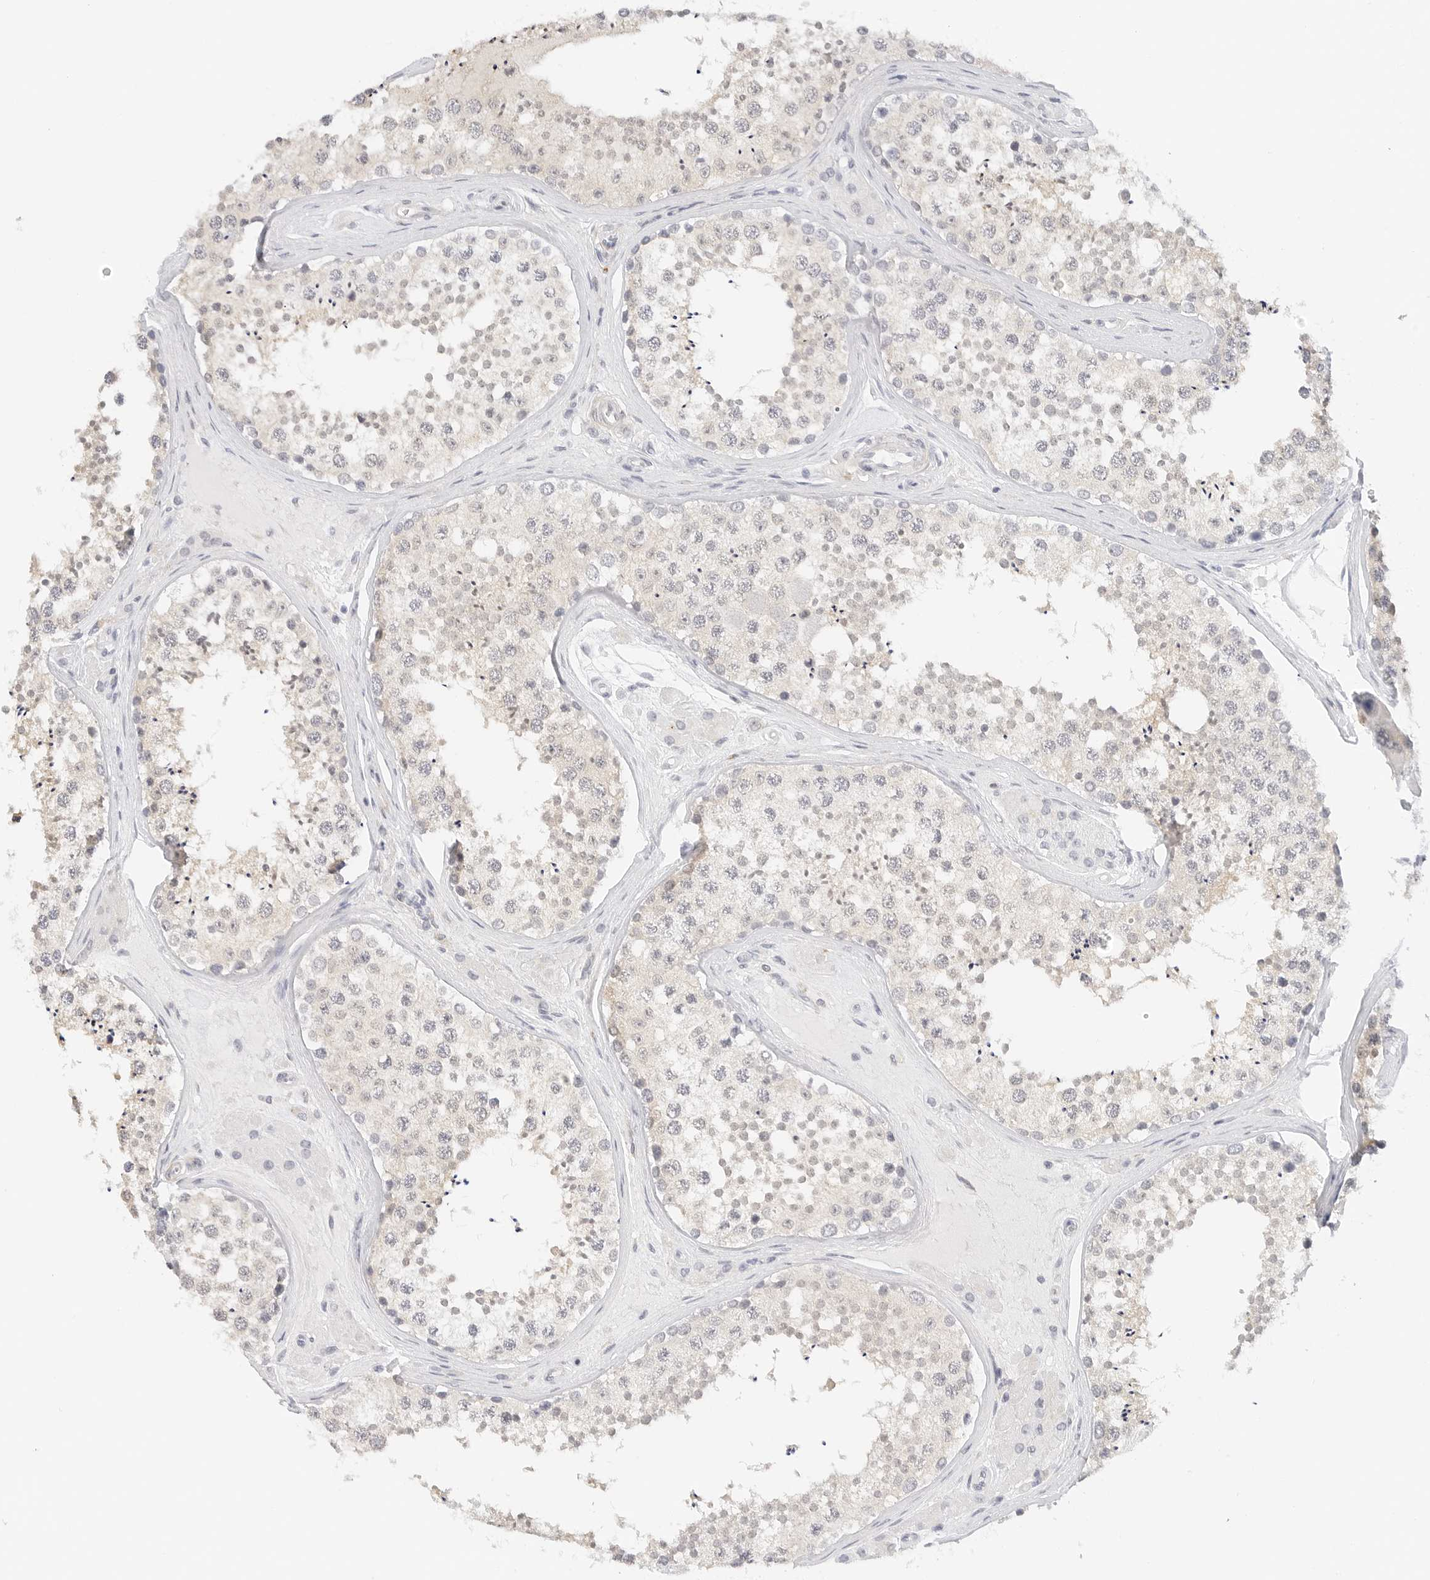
{"staining": {"intensity": "weak", "quantity": "25%-75%", "location": "cytoplasmic/membranous"}, "tissue": "testis", "cell_type": "Cells in seminiferous ducts", "image_type": "normal", "snomed": [{"axis": "morphology", "description": "Normal tissue, NOS"}, {"axis": "topography", "description": "Testis"}], "caption": "A high-resolution photomicrograph shows immunohistochemistry (IHC) staining of normal testis, which exhibits weak cytoplasmic/membranous staining in about 25%-75% of cells in seminiferous ducts. (brown staining indicates protein expression, while blue staining denotes nuclei).", "gene": "PCDH19", "patient": {"sex": "male", "age": 46}}